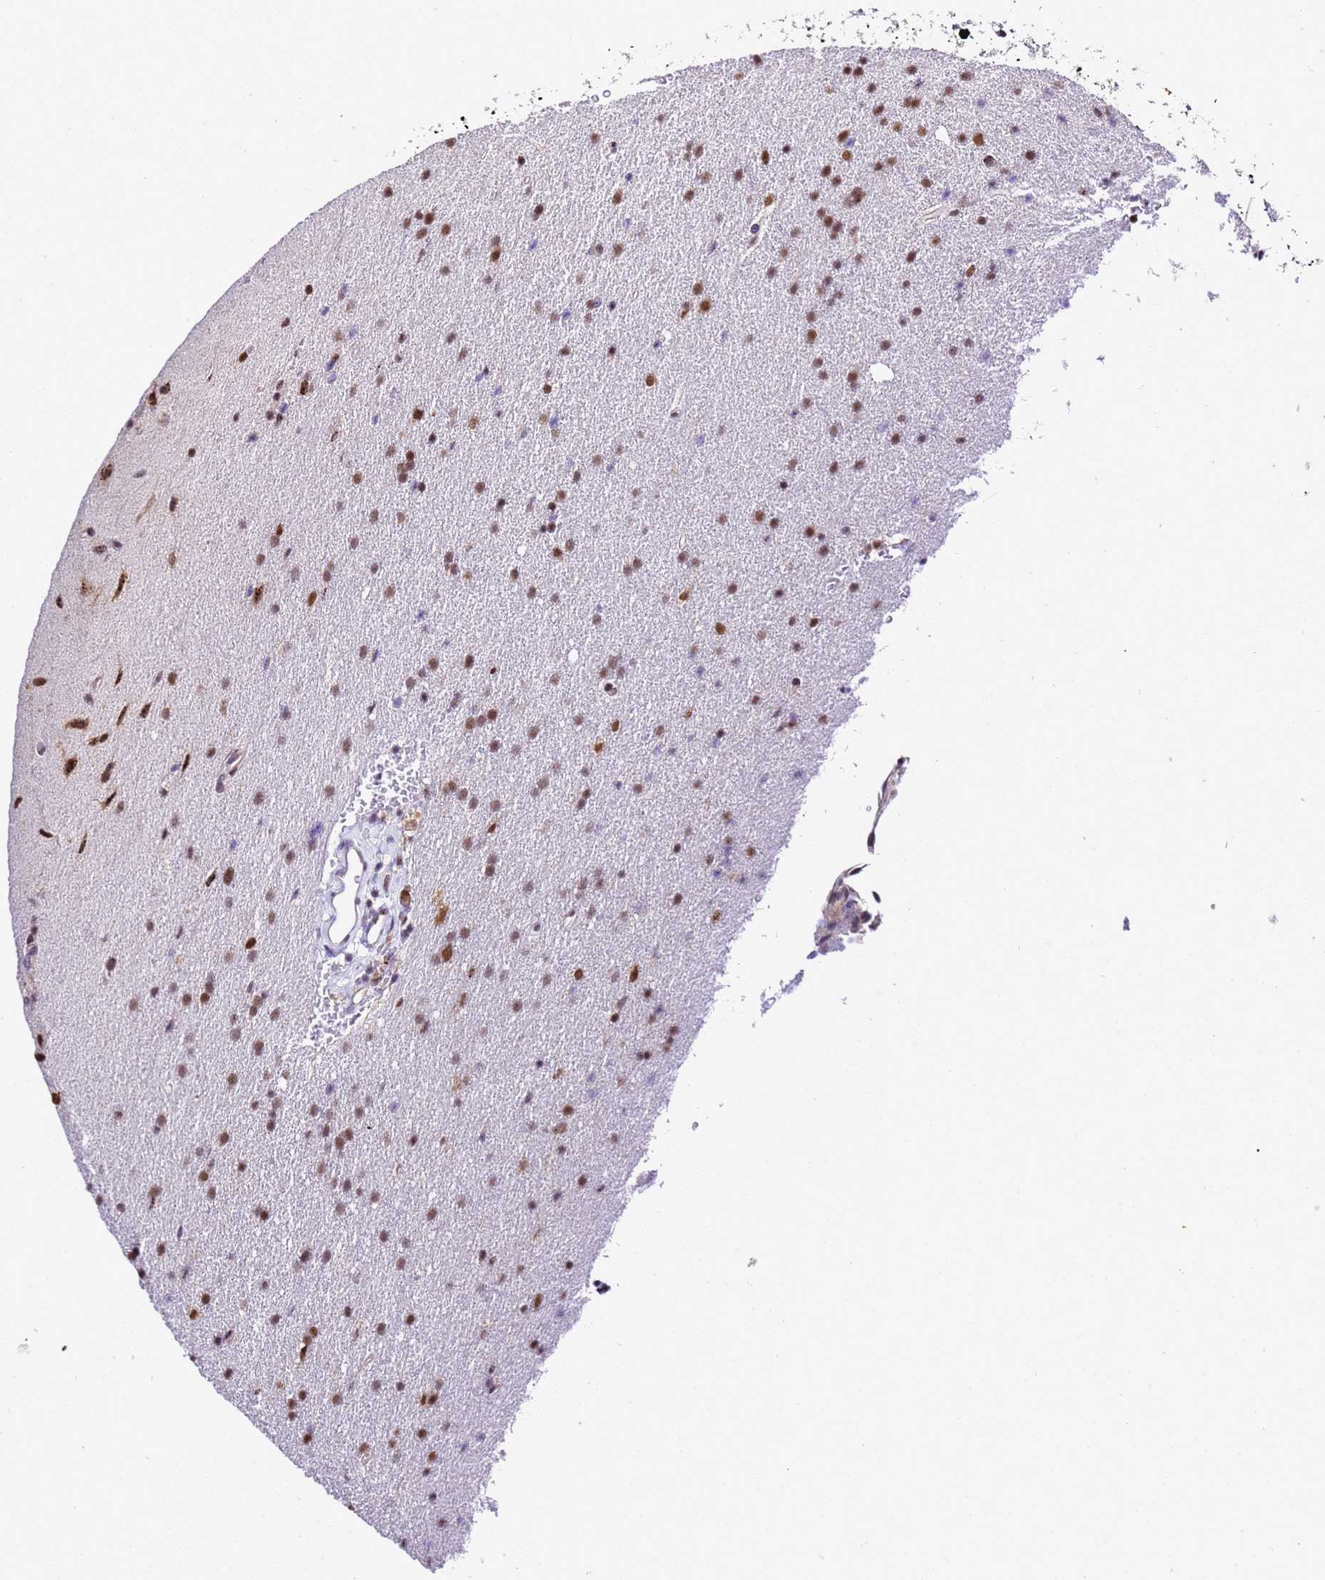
{"staining": {"intensity": "moderate", "quantity": ">75%", "location": "nuclear"}, "tissue": "glioma", "cell_type": "Tumor cells", "image_type": "cancer", "snomed": [{"axis": "morphology", "description": "Glioma, malignant, High grade"}, {"axis": "topography", "description": "Cerebral cortex"}], "caption": "A medium amount of moderate nuclear positivity is identified in approximately >75% of tumor cells in glioma tissue.", "gene": "SMN1", "patient": {"sex": "female", "age": 36}}